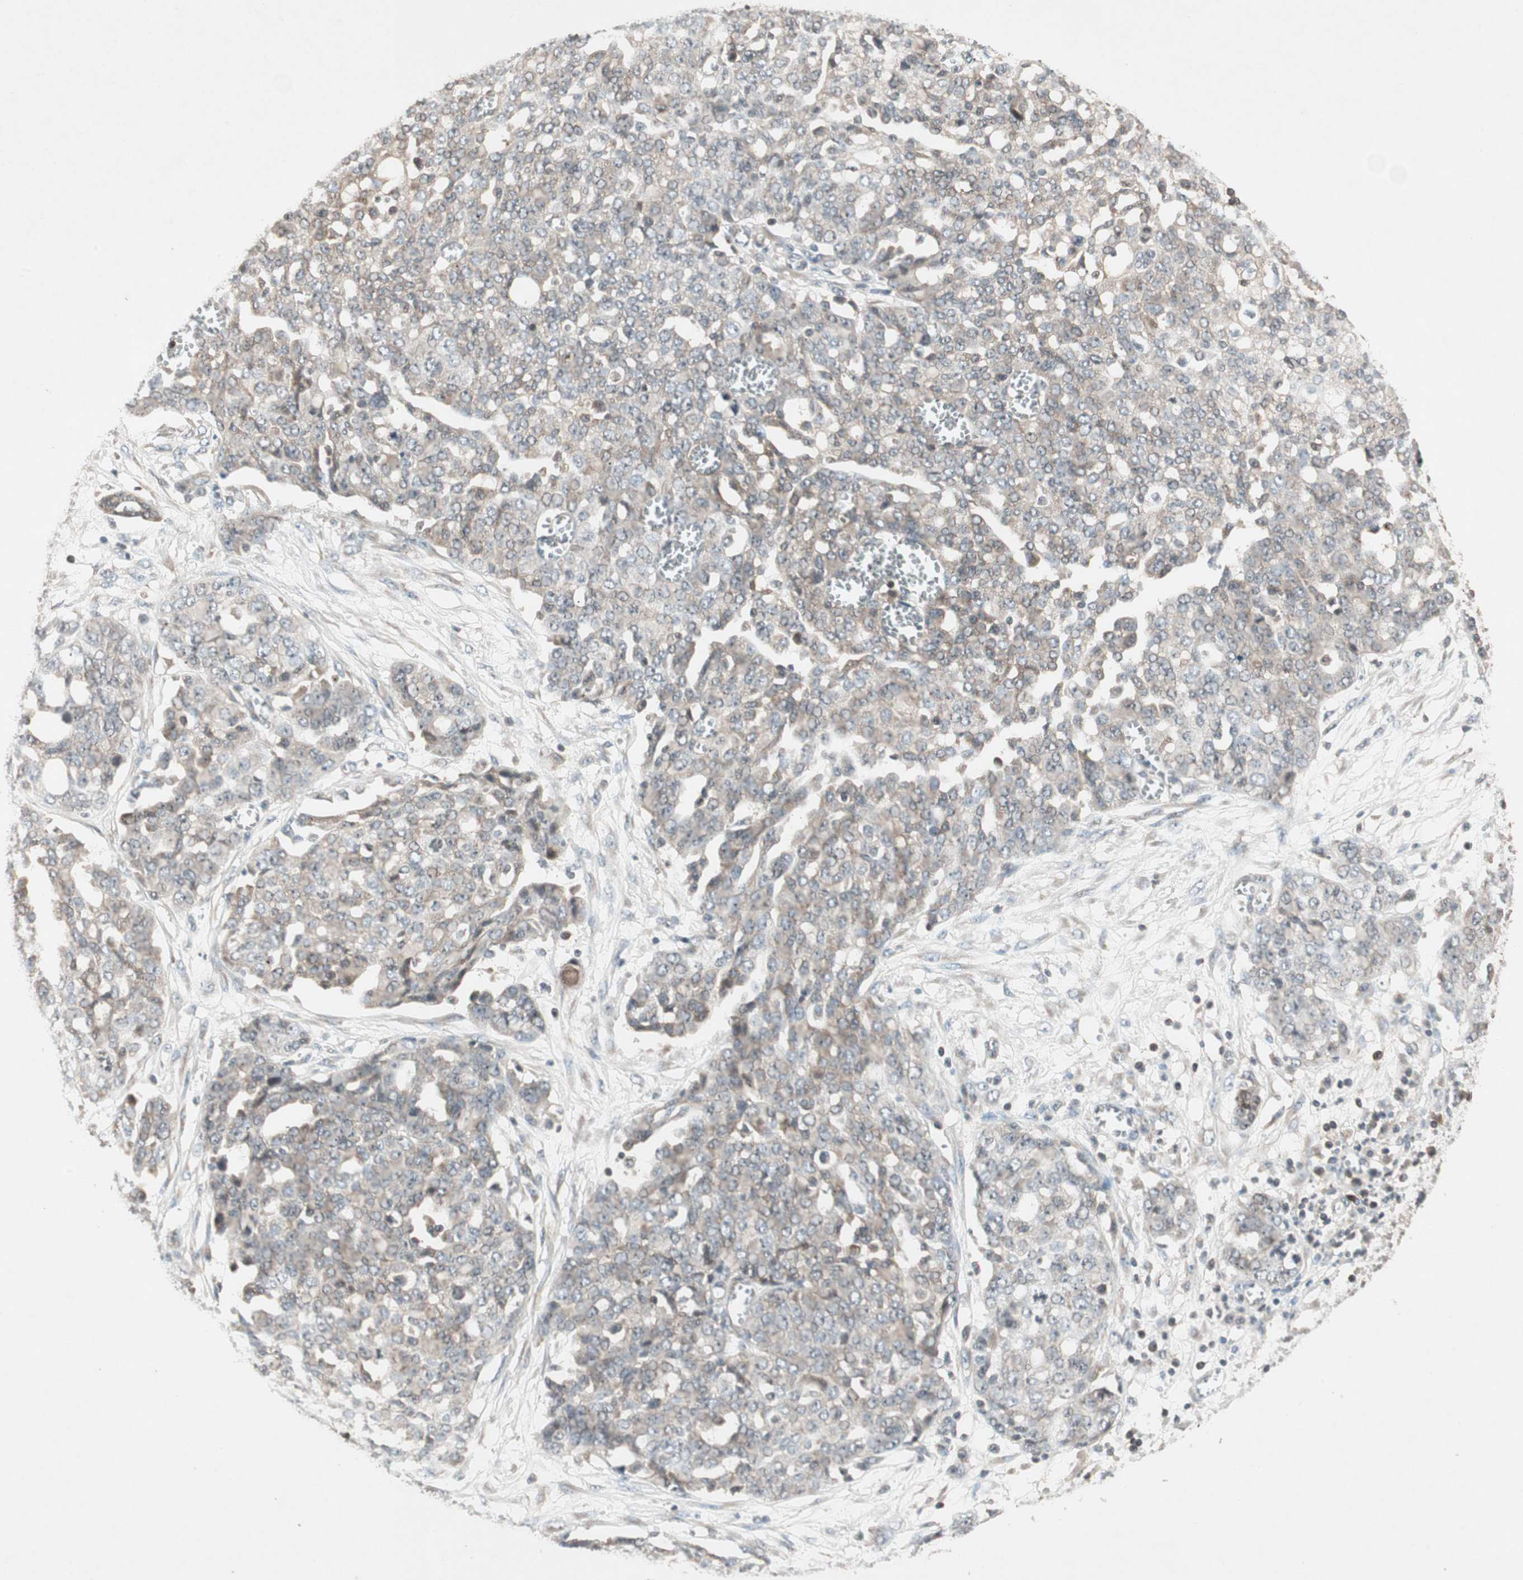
{"staining": {"intensity": "weak", "quantity": "<25%", "location": "cytoplasmic/membranous,nuclear"}, "tissue": "ovarian cancer", "cell_type": "Tumor cells", "image_type": "cancer", "snomed": [{"axis": "morphology", "description": "Cystadenocarcinoma, serous, NOS"}, {"axis": "topography", "description": "Soft tissue"}, {"axis": "topography", "description": "Ovary"}], "caption": "Immunohistochemistry micrograph of neoplastic tissue: human ovarian serous cystadenocarcinoma stained with DAB (3,3'-diaminobenzidine) displays no significant protein positivity in tumor cells. (Immunohistochemistry (ihc), brightfield microscopy, high magnification).", "gene": "IRS1", "patient": {"sex": "female", "age": 57}}